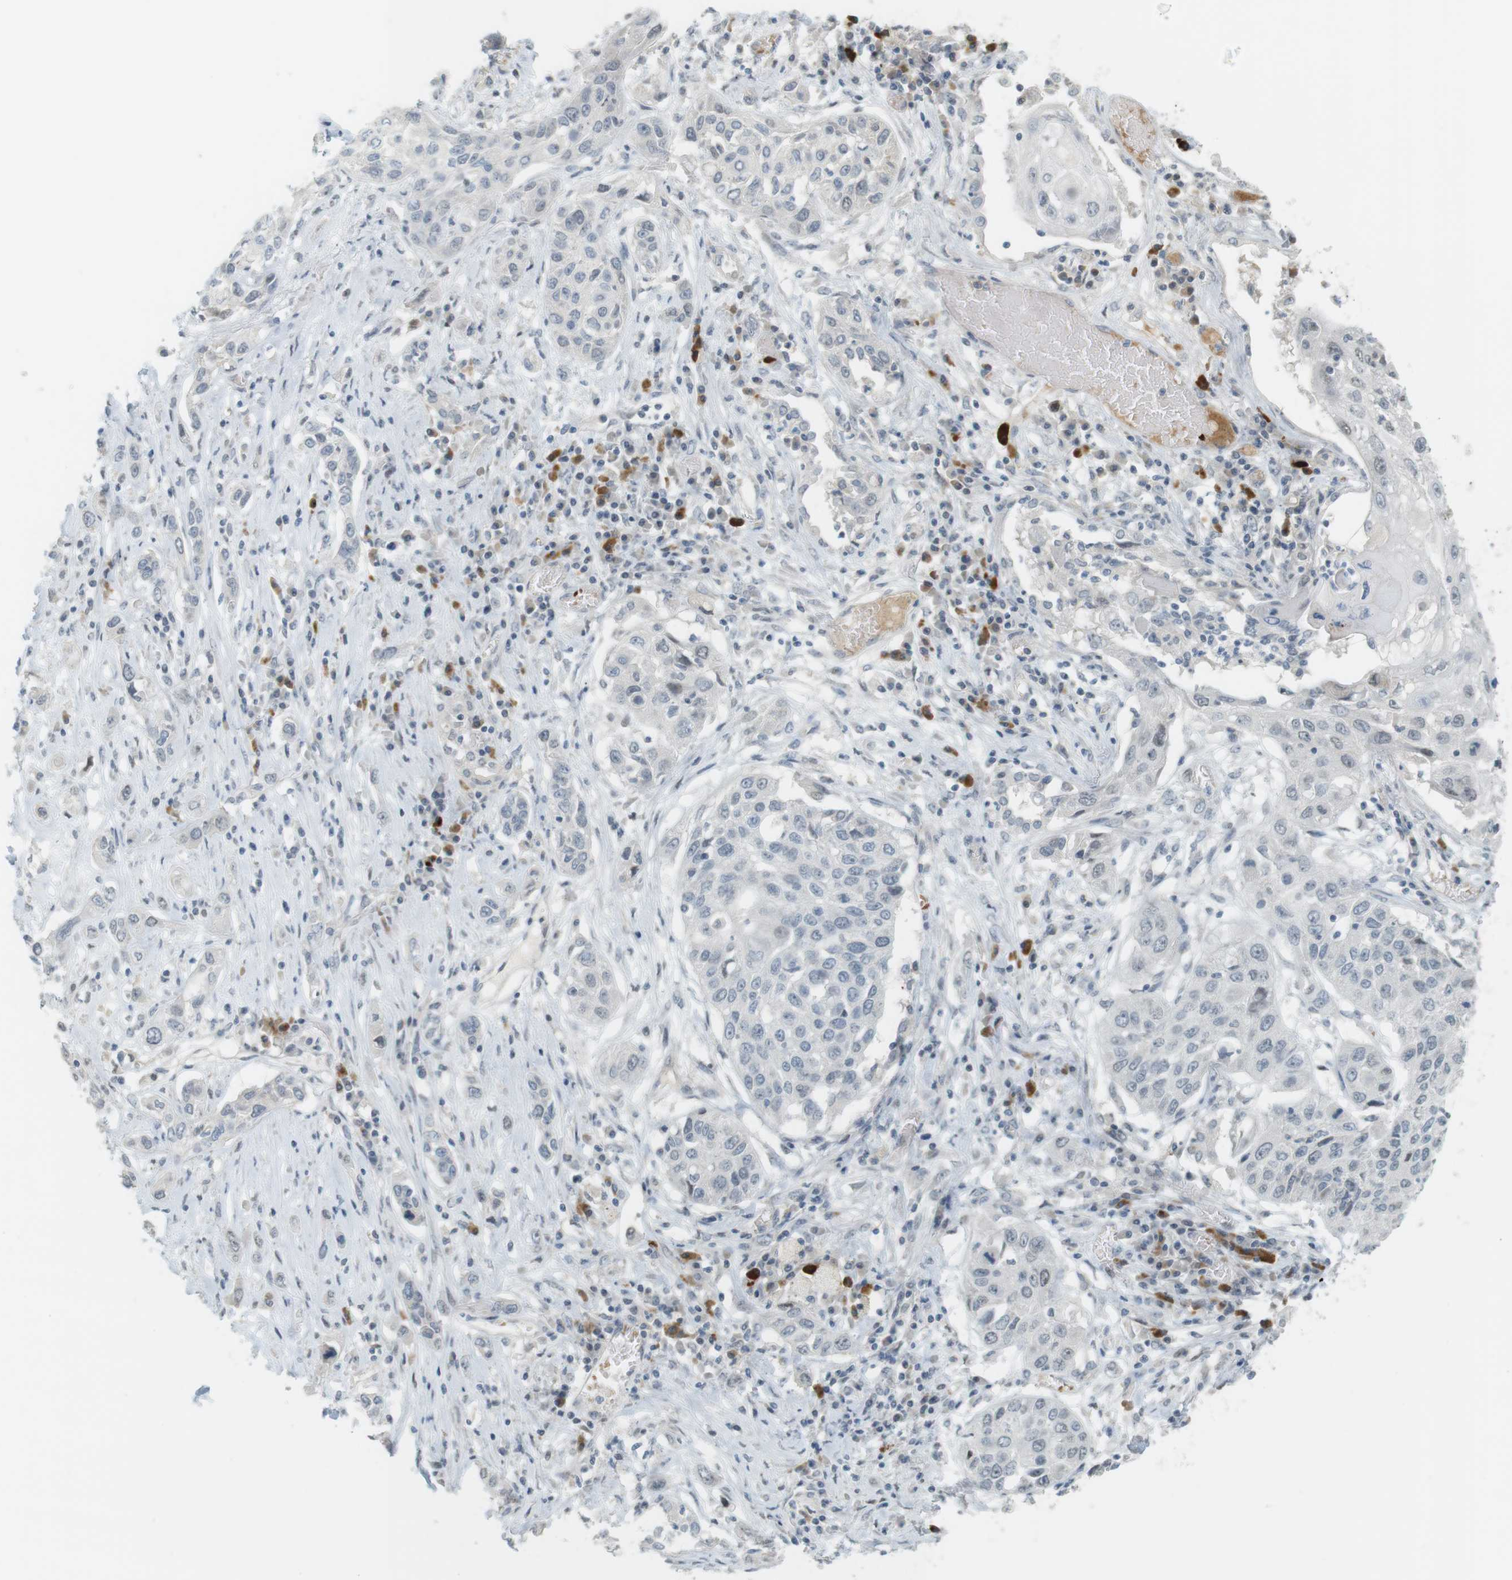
{"staining": {"intensity": "negative", "quantity": "none", "location": "none"}, "tissue": "lung cancer", "cell_type": "Tumor cells", "image_type": "cancer", "snomed": [{"axis": "morphology", "description": "Squamous cell carcinoma, NOS"}, {"axis": "topography", "description": "Lung"}], "caption": "This is an immunohistochemistry (IHC) micrograph of human lung squamous cell carcinoma. There is no expression in tumor cells.", "gene": "DMC1", "patient": {"sex": "male", "age": 71}}